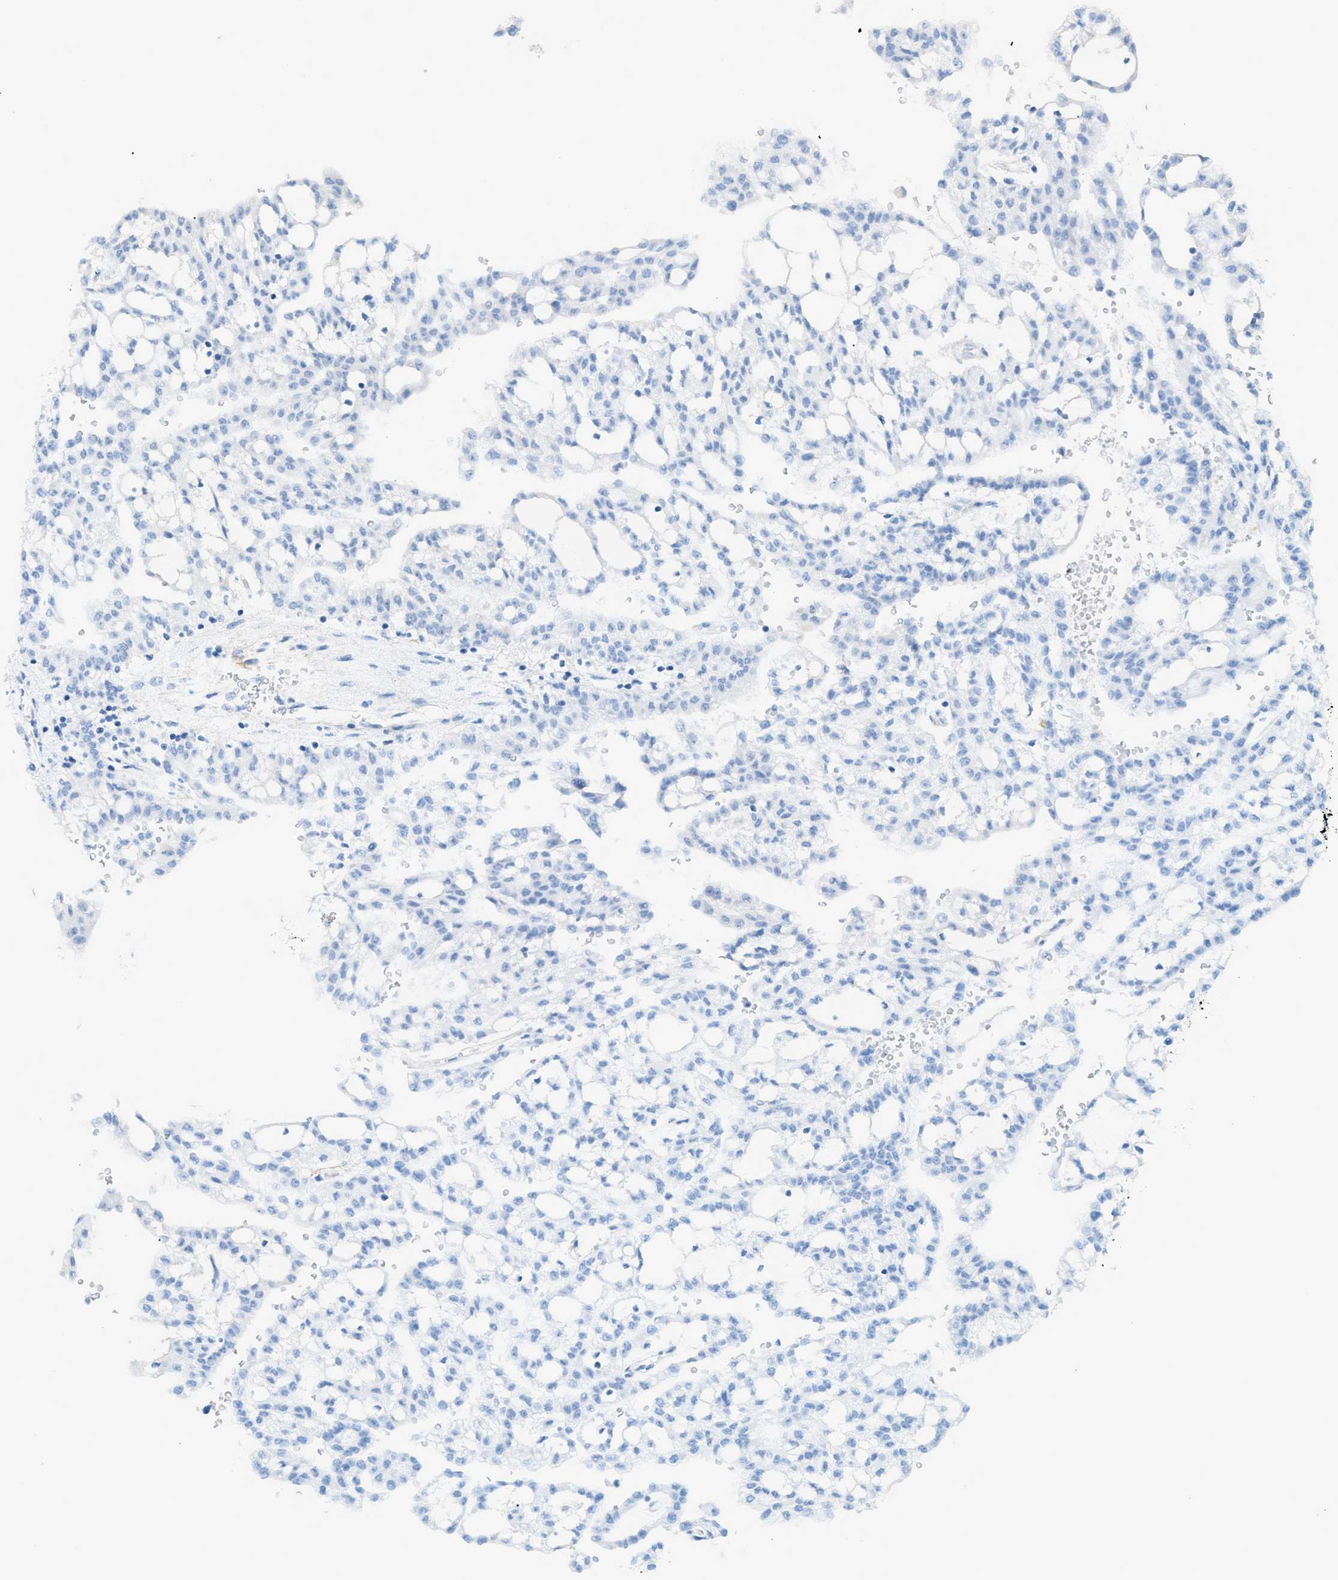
{"staining": {"intensity": "negative", "quantity": "none", "location": "none"}, "tissue": "renal cancer", "cell_type": "Tumor cells", "image_type": "cancer", "snomed": [{"axis": "morphology", "description": "Adenocarcinoma, NOS"}, {"axis": "topography", "description": "Kidney"}], "caption": "Renal adenocarcinoma was stained to show a protein in brown. There is no significant expression in tumor cells.", "gene": "MYH11", "patient": {"sex": "male", "age": 63}}